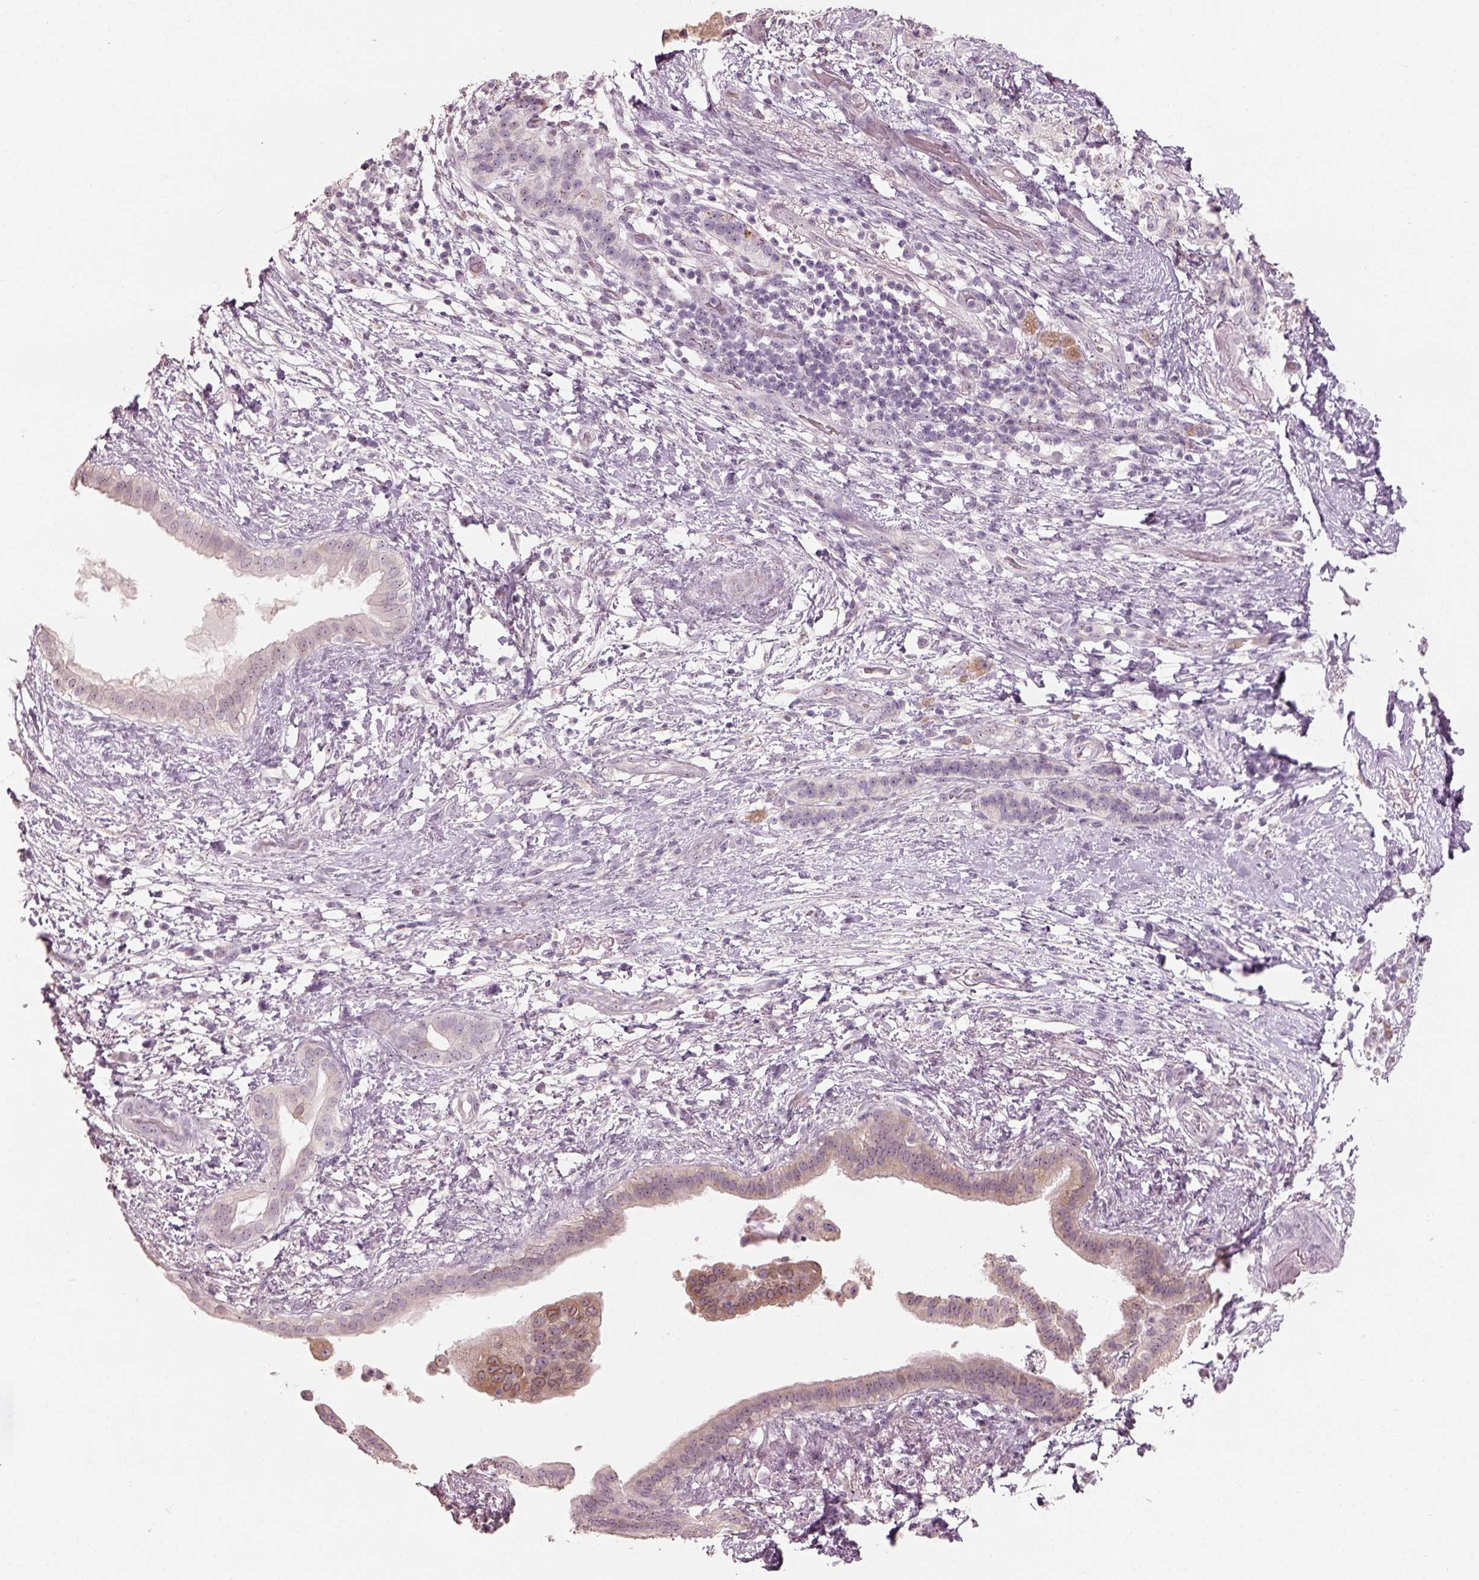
{"staining": {"intensity": "weak", "quantity": ">75%", "location": "cytoplasmic/membranous,nuclear"}, "tissue": "pancreatic cancer", "cell_type": "Tumor cells", "image_type": "cancer", "snomed": [{"axis": "morphology", "description": "Adenocarcinoma, NOS"}, {"axis": "topography", "description": "Pancreas"}], "caption": "Tumor cells show low levels of weak cytoplasmic/membranous and nuclear expression in about >75% of cells in human pancreatic cancer (adenocarcinoma).", "gene": "CDS1", "patient": {"sex": "female", "age": 72}}